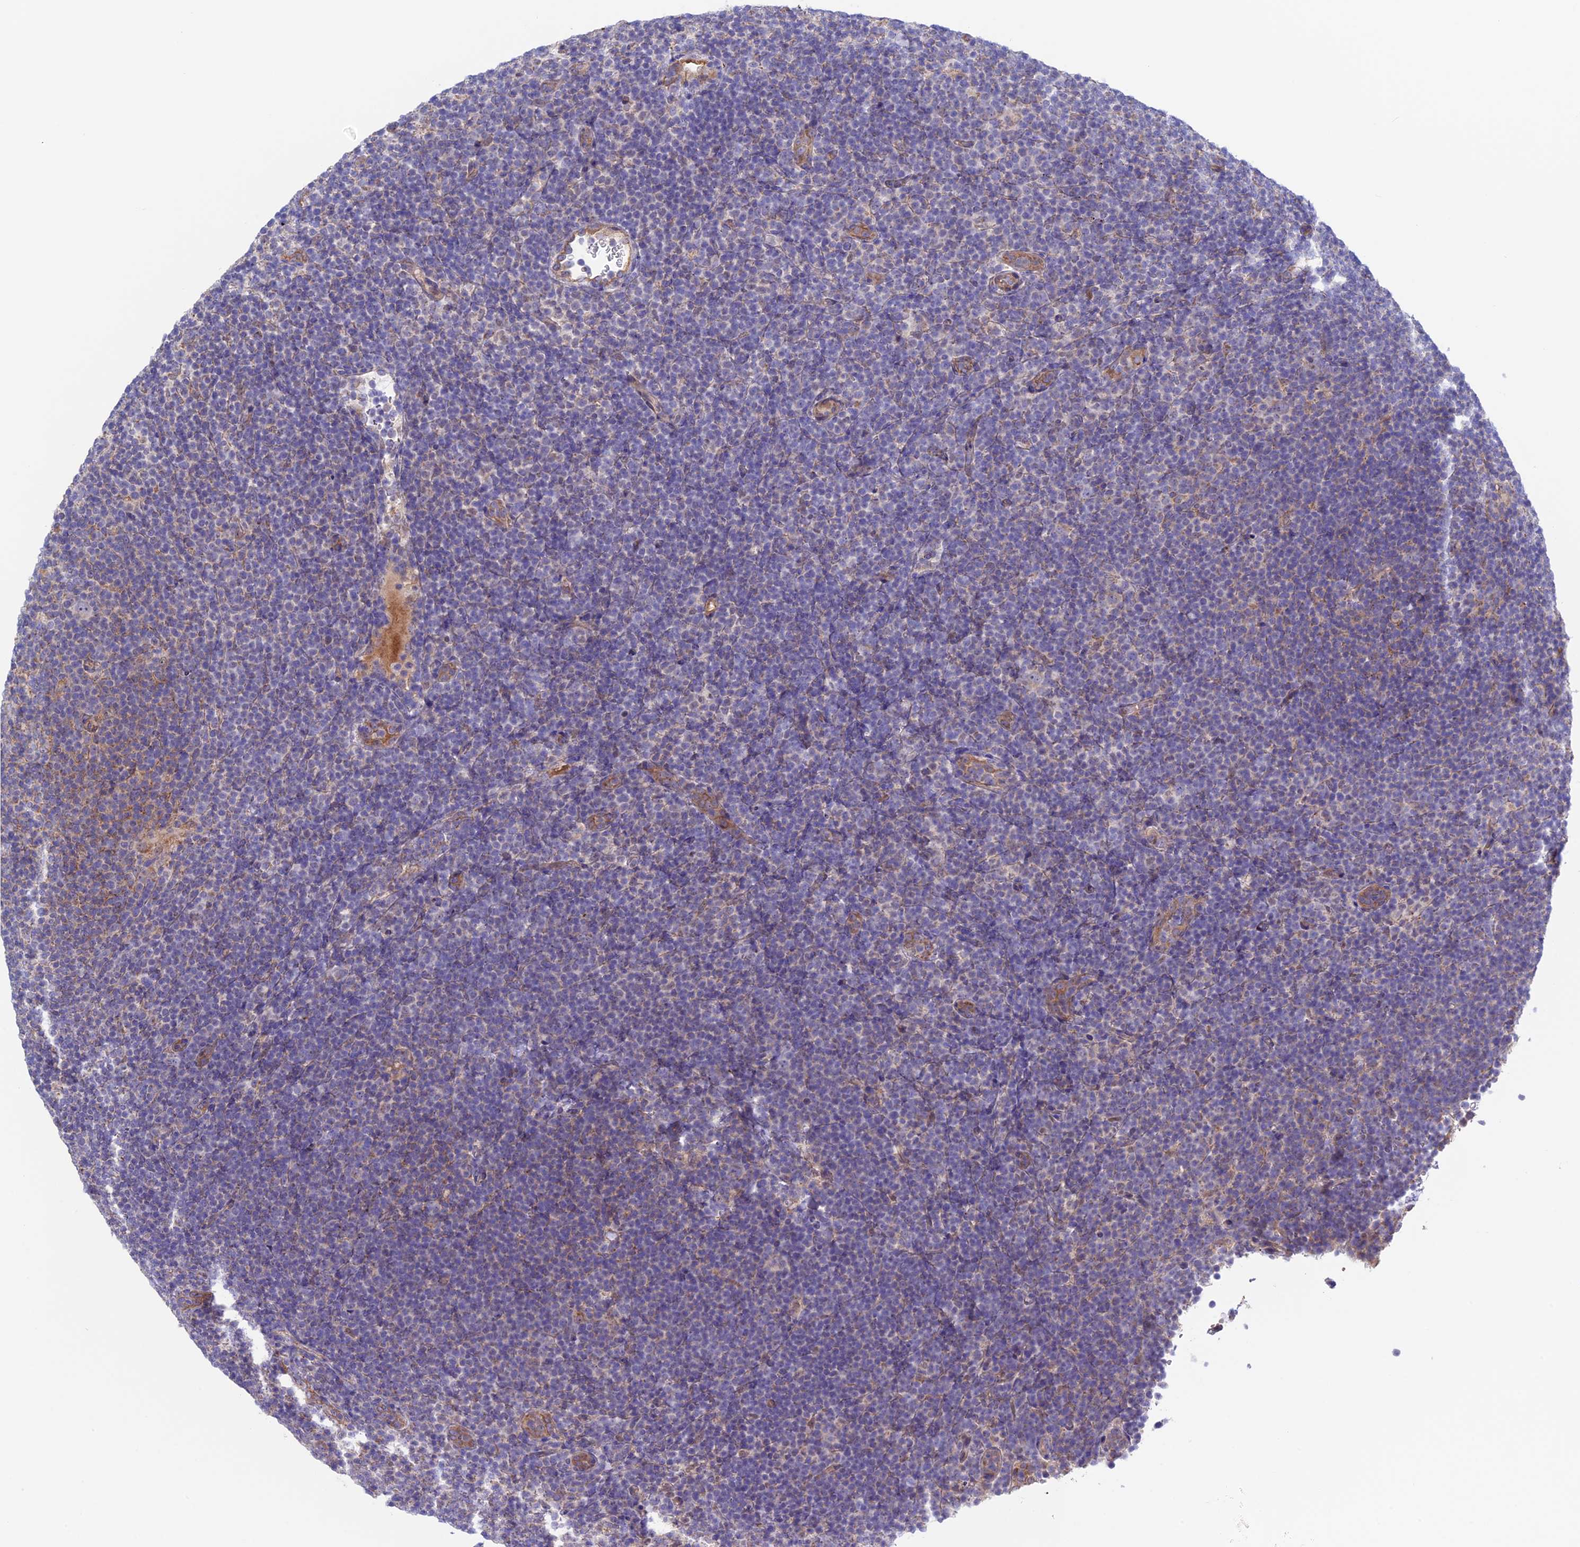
{"staining": {"intensity": "negative", "quantity": "none", "location": "none"}, "tissue": "lymphoma", "cell_type": "Tumor cells", "image_type": "cancer", "snomed": [{"axis": "morphology", "description": "Hodgkin's disease, NOS"}, {"axis": "topography", "description": "Lymph node"}], "caption": "Human lymphoma stained for a protein using immunohistochemistry displays no staining in tumor cells.", "gene": "ETFDH", "patient": {"sex": "female", "age": 57}}